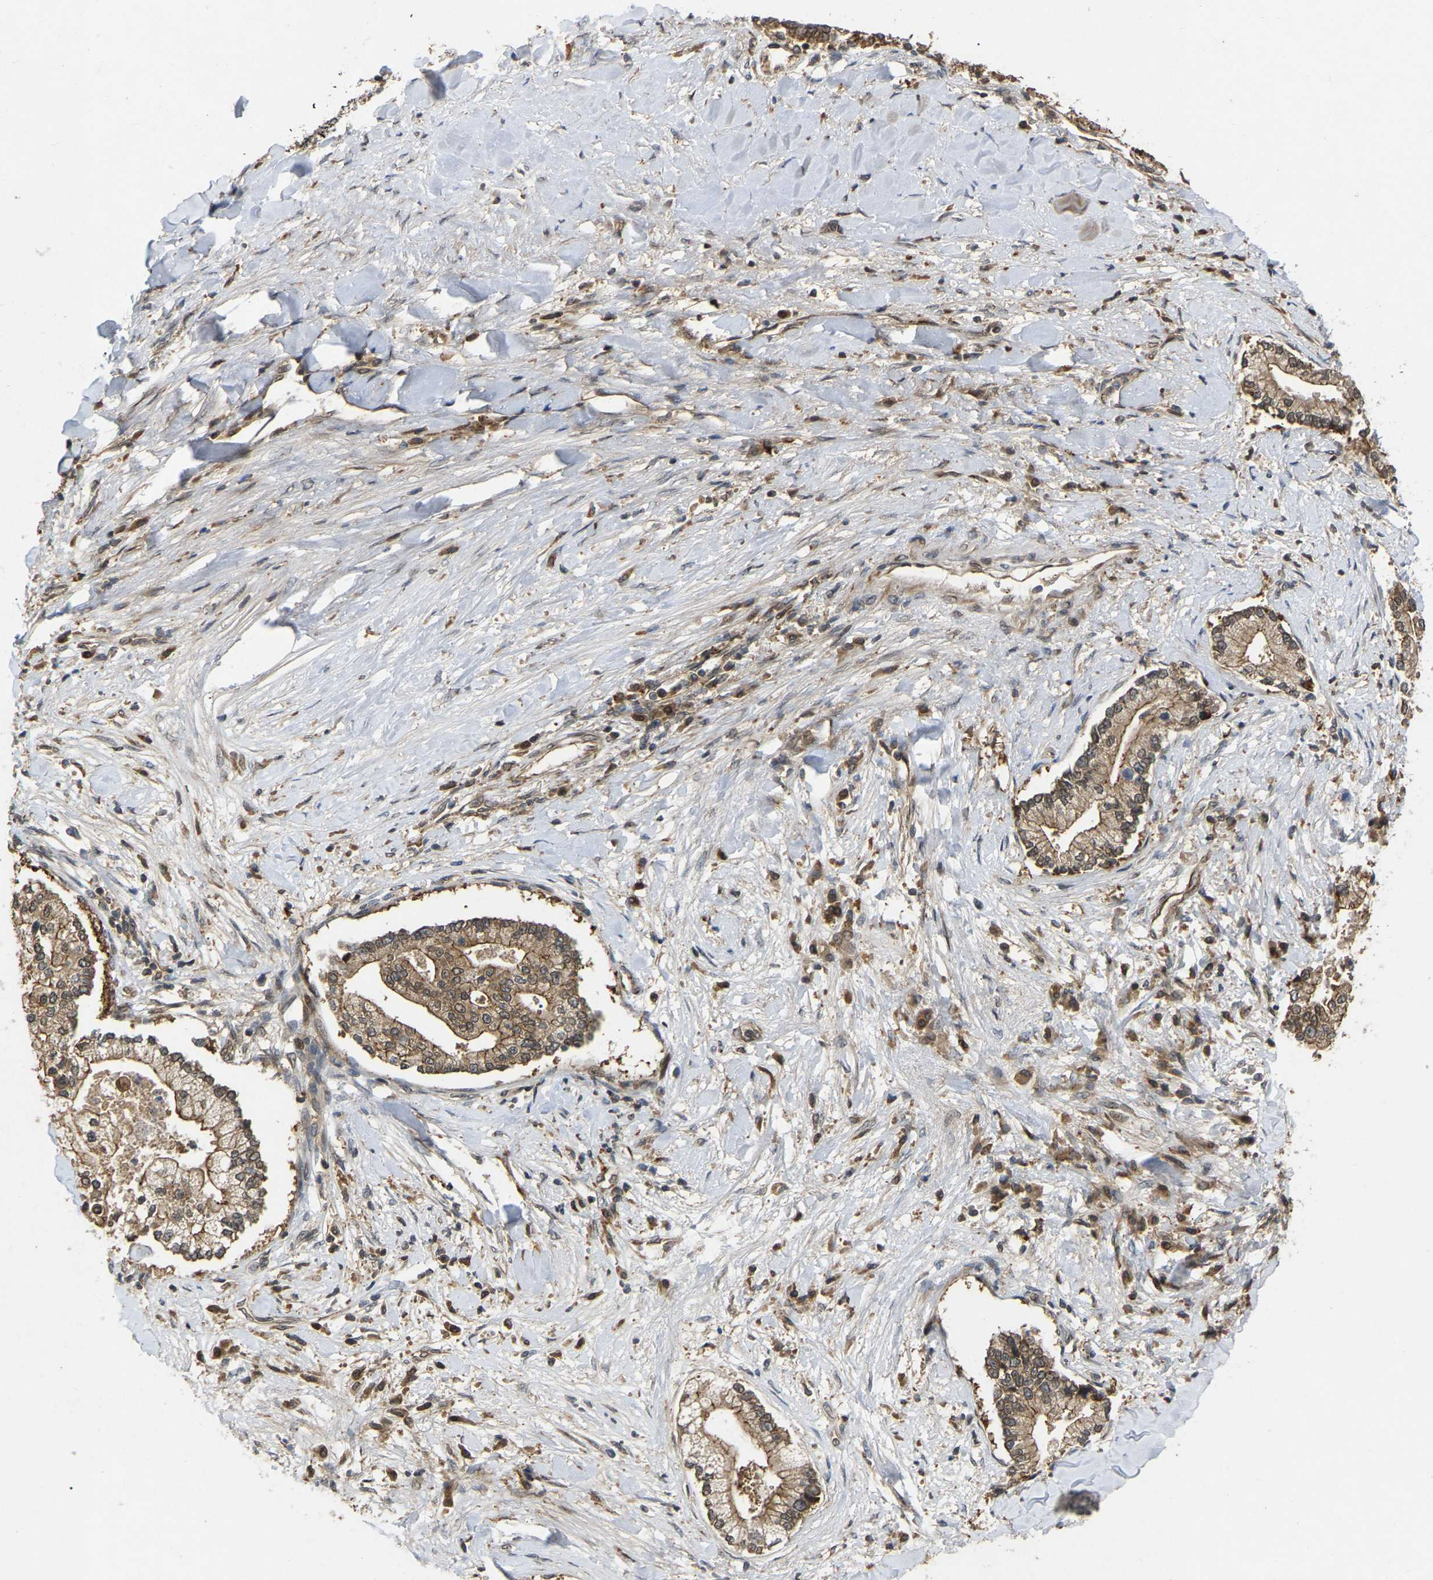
{"staining": {"intensity": "moderate", "quantity": ">75%", "location": "cytoplasmic/membranous,nuclear"}, "tissue": "liver cancer", "cell_type": "Tumor cells", "image_type": "cancer", "snomed": [{"axis": "morphology", "description": "Cholangiocarcinoma"}, {"axis": "topography", "description": "Liver"}], "caption": "This micrograph reveals liver cholangiocarcinoma stained with immunohistochemistry (IHC) to label a protein in brown. The cytoplasmic/membranous and nuclear of tumor cells show moderate positivity for the protein. Nuclei are counter-stained blue.", "gene": "KIAA1549", "patient": {"sex": "male", "age": 50}}